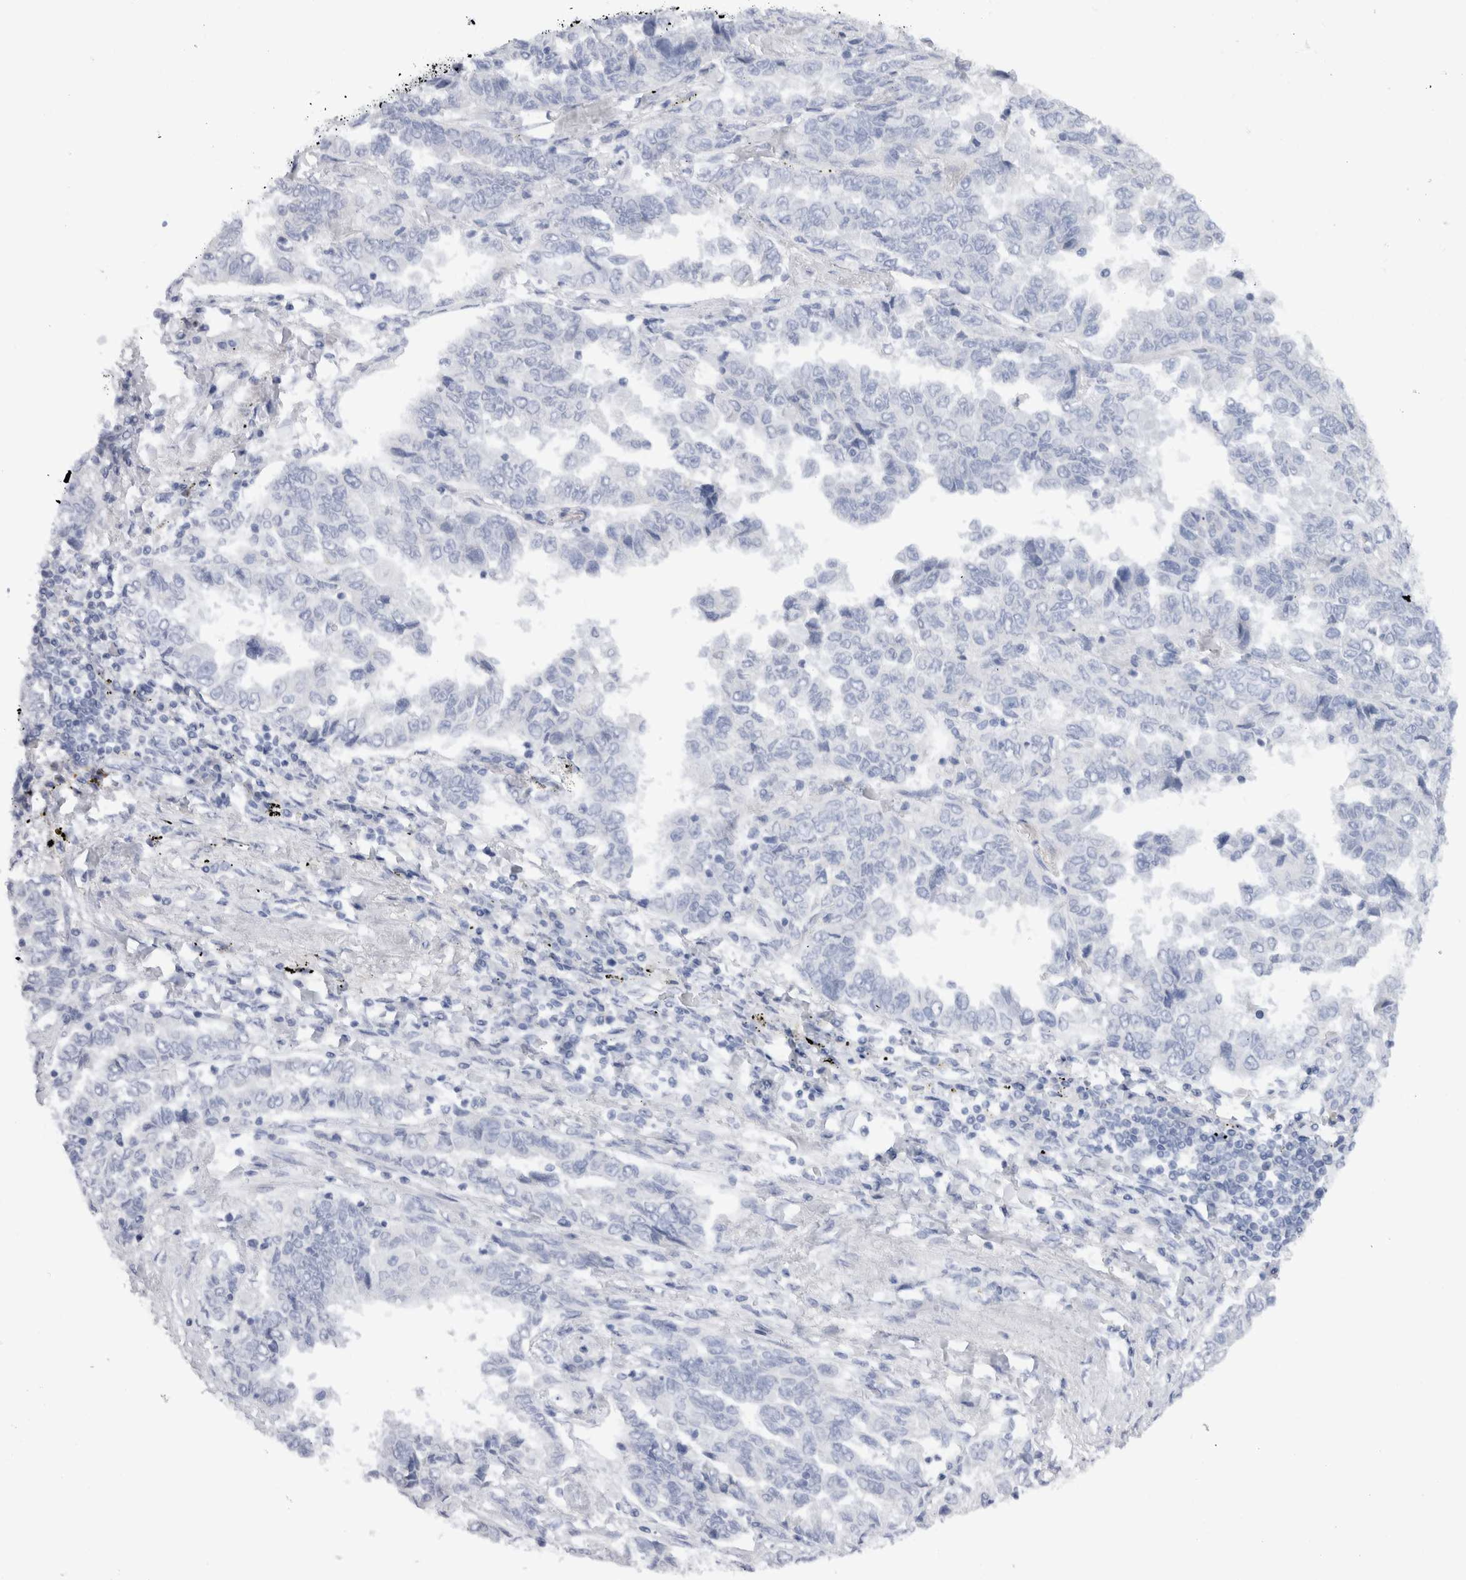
{"staining": {"intensity": "negative", "quantity": "none", "location": "none"}, "tissue": "lung cancer", "cell_type": "Tumor cells", "image_type": "cancer", "snomed": [{"axis": "morphology", "description": "Adenocarcinoma, NOS"}, {"axis": "topography", "description": "Lung"}], "caption": "Protein analysis of adenocarcinoma (lung) displays no significant positivity in tumor cells. (Stains: DAB IHC with hematoxylin counter stain, Microscopy: brightfield microscopy at high magnification).", "gene": "C9orf50", "patient": {"sex": "female", "age": 51}}